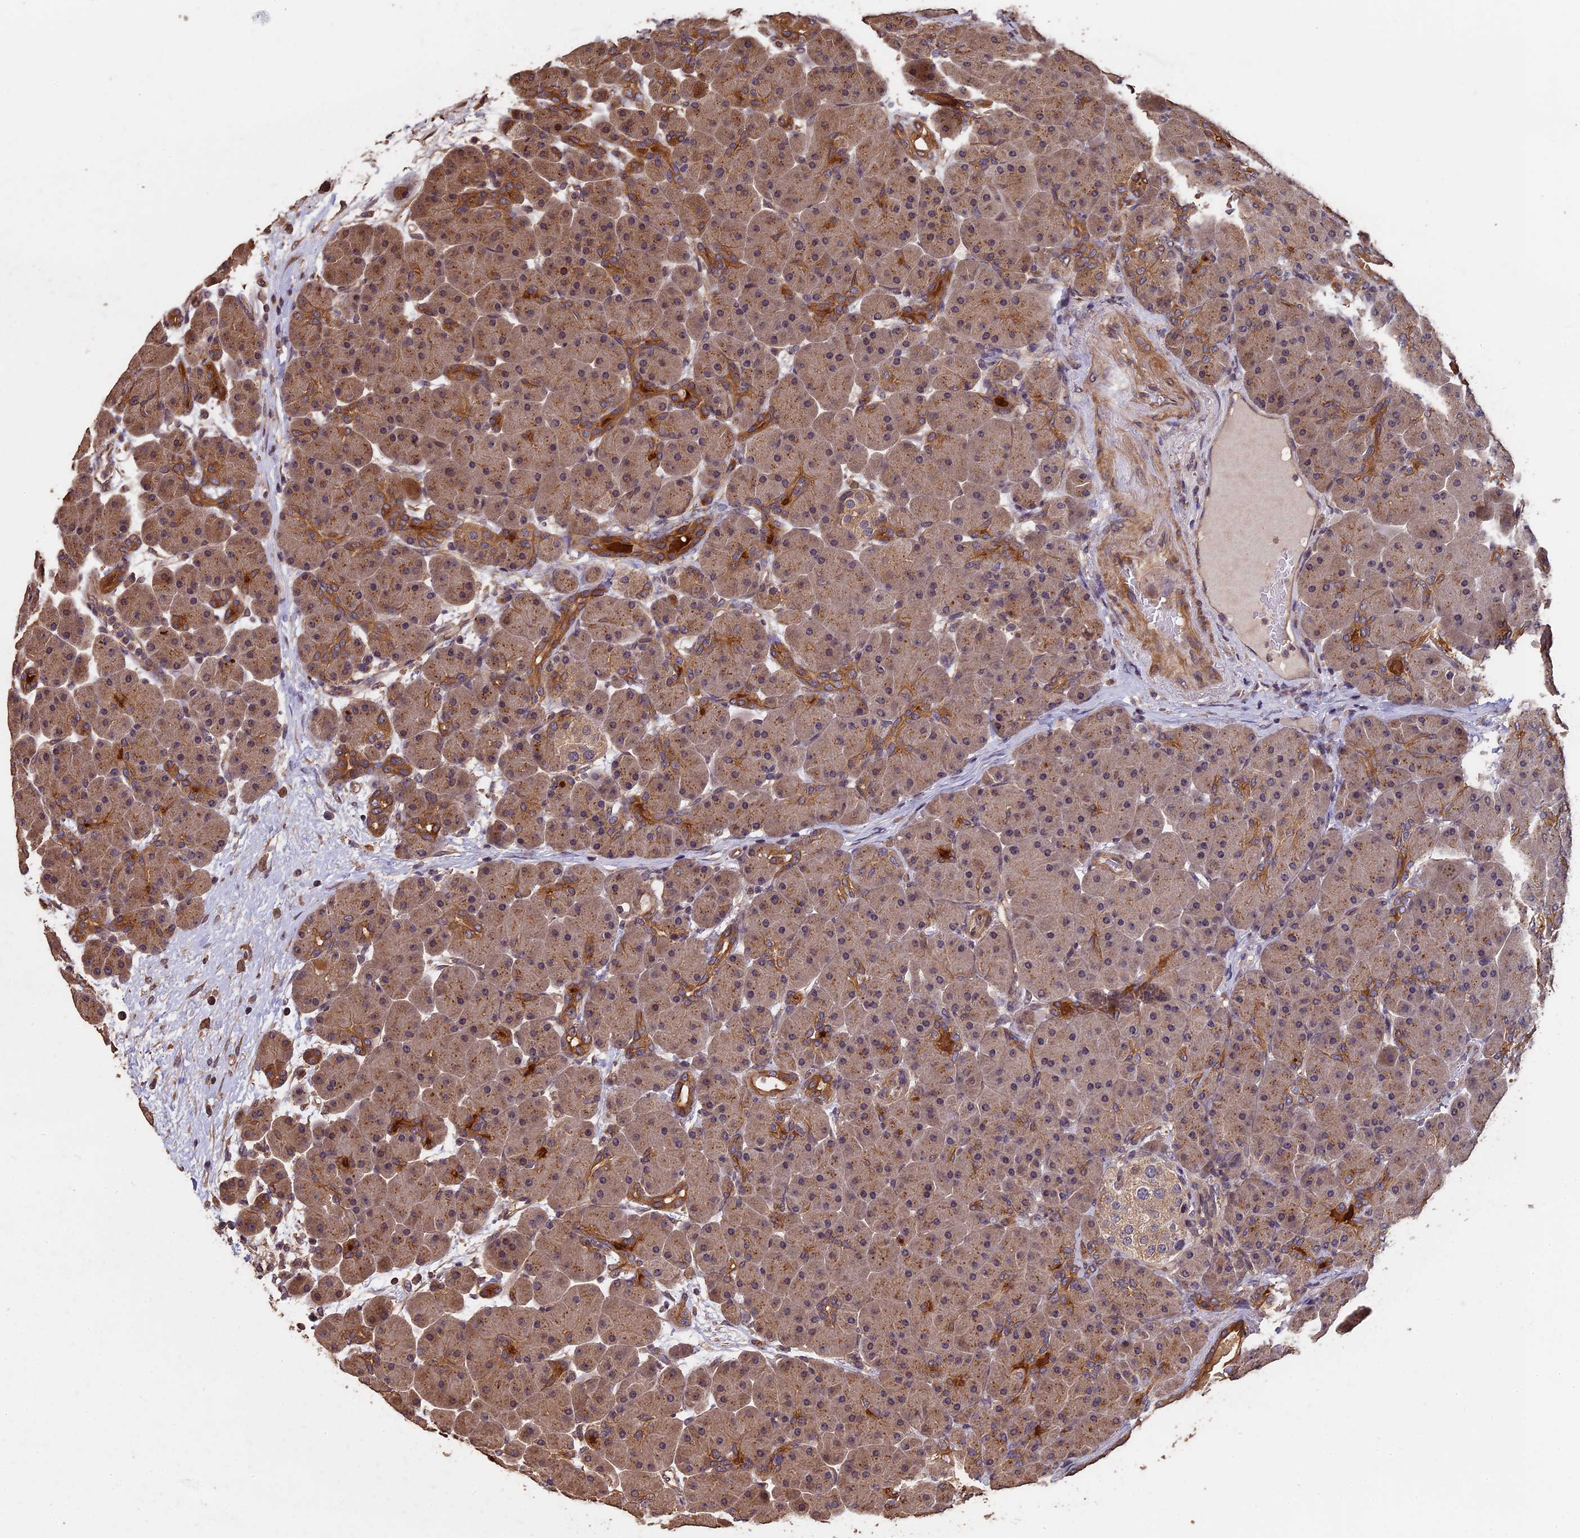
{"staining": {"intensity": "moderate", "quantity": ">75%", "location": "cytoplasmic/membranous"}, "tissue": "pancreas", "cell_type": "Exocrine glandular cells", "image_type": "normal", "snomed": [{"axis": "morphology", "description": "Normal tissue, NOS"}, {"axis": "topography", "description": "Pancreas"}], "caption": "This is a photomicrograph of IHC staining of unremarkable pancreas, which shows moderate staining in the cytoplasmic/membranous of exocrine glandular cells.", "gene": "CHD9", "patient": {"sex": "male", "age": 66}}